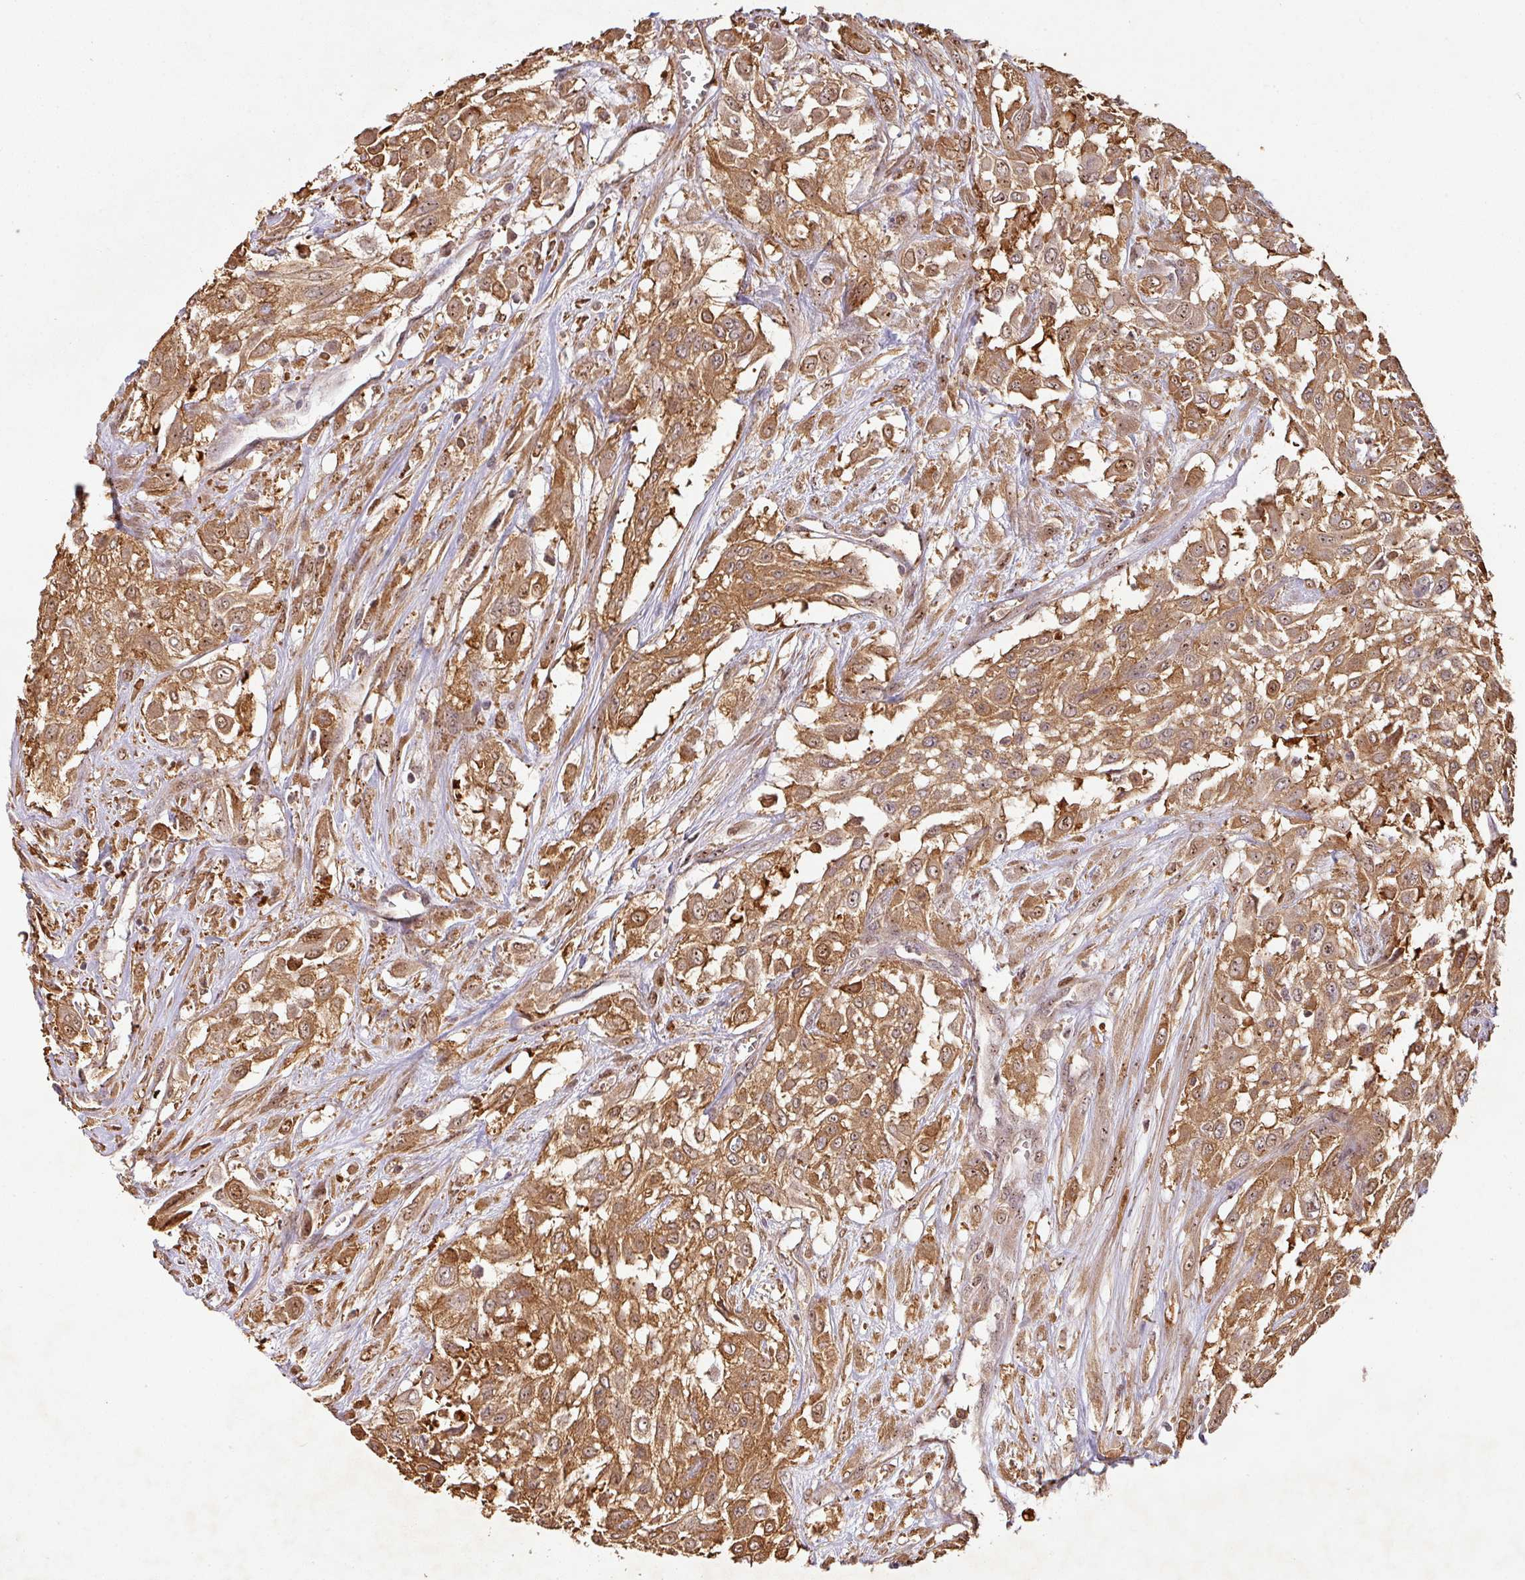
{"staining": {"intensity": "moderate", "quantity": ">75%", "location": "cytoplasmic/membranous,nuclear"}, "tissue": "urothelial cancer", "cell_type": "Tumor cells", "image_type": "cancer", "snomed": [{"axis": "morphology", "description": "Urothelial carcinoma, High grade"}, {"axis": "topography", "description": "Urinary bladder"}], "caption": "IHC (DAB) staining of high-grade urothelial carcinoma exhibits moderate cytoplasmic/membranous and nuclear protein positivity in about >75% of tumor cells. The staining was performed using DAB, with brown indicating positive protein expression. Nuclei are stained blue with hematoxylin.", "gene": "ZNF322", "patient": {"sex": "male", "age": 57}}